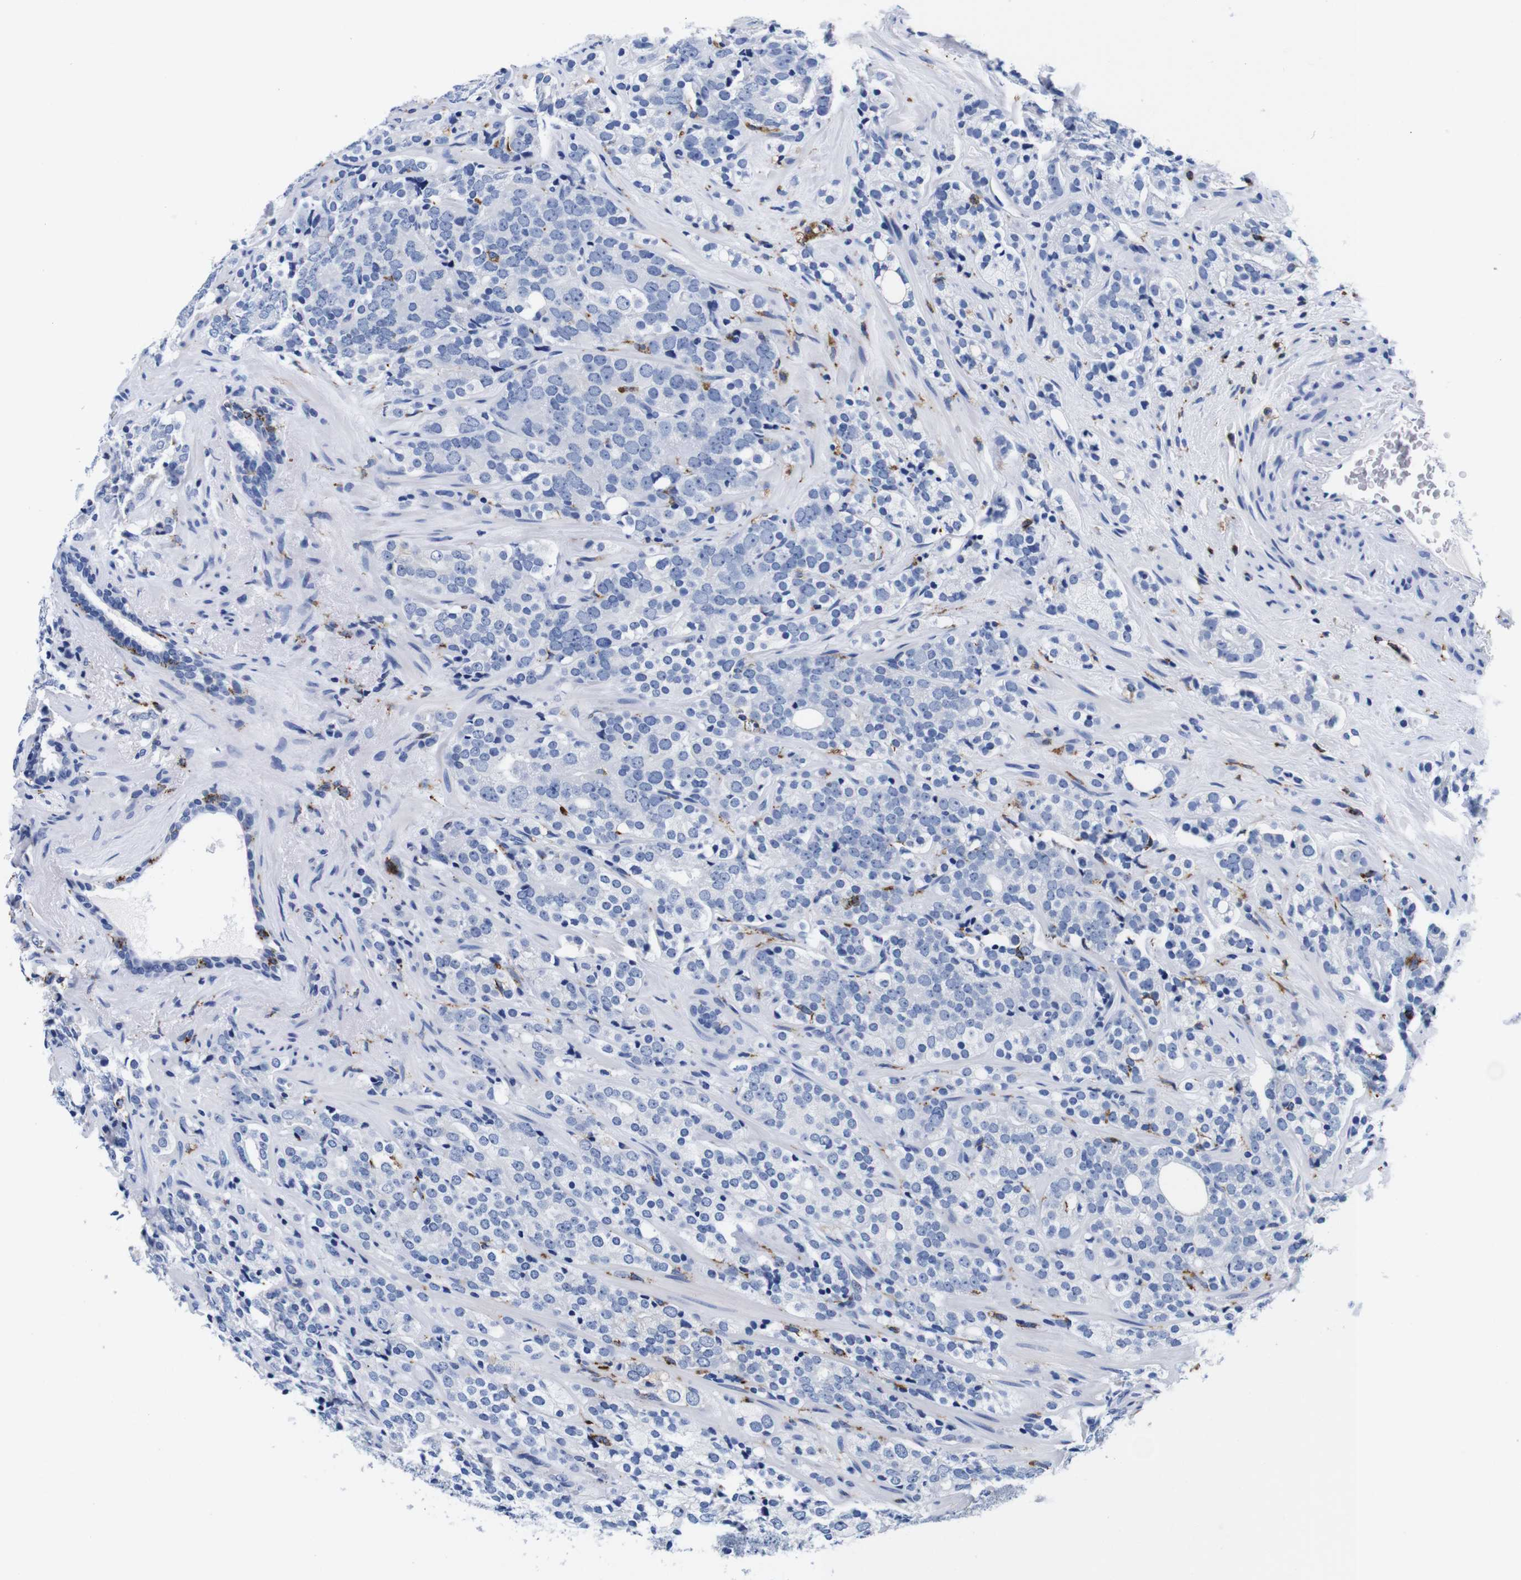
{"staining": {"intensity": "negative", "quantity": "none", "location": "none"}, "tissue": "prostate cancer", "cell_type": "Tumor cells", "image_type": "cancer", "snomed": [{"axis": "morphology", "description": "Adenocarcinoma, High grade"}, {"axis": "topography", "description": "Prostate"}], "caption": "Immunohistochemical staining of adenocarcinoma (high-grade) (prostate) demonstrates no significant expression in tumor cells.", "gene": "HLA-DMB", "patient": {"sex": "male", "age": 71}}